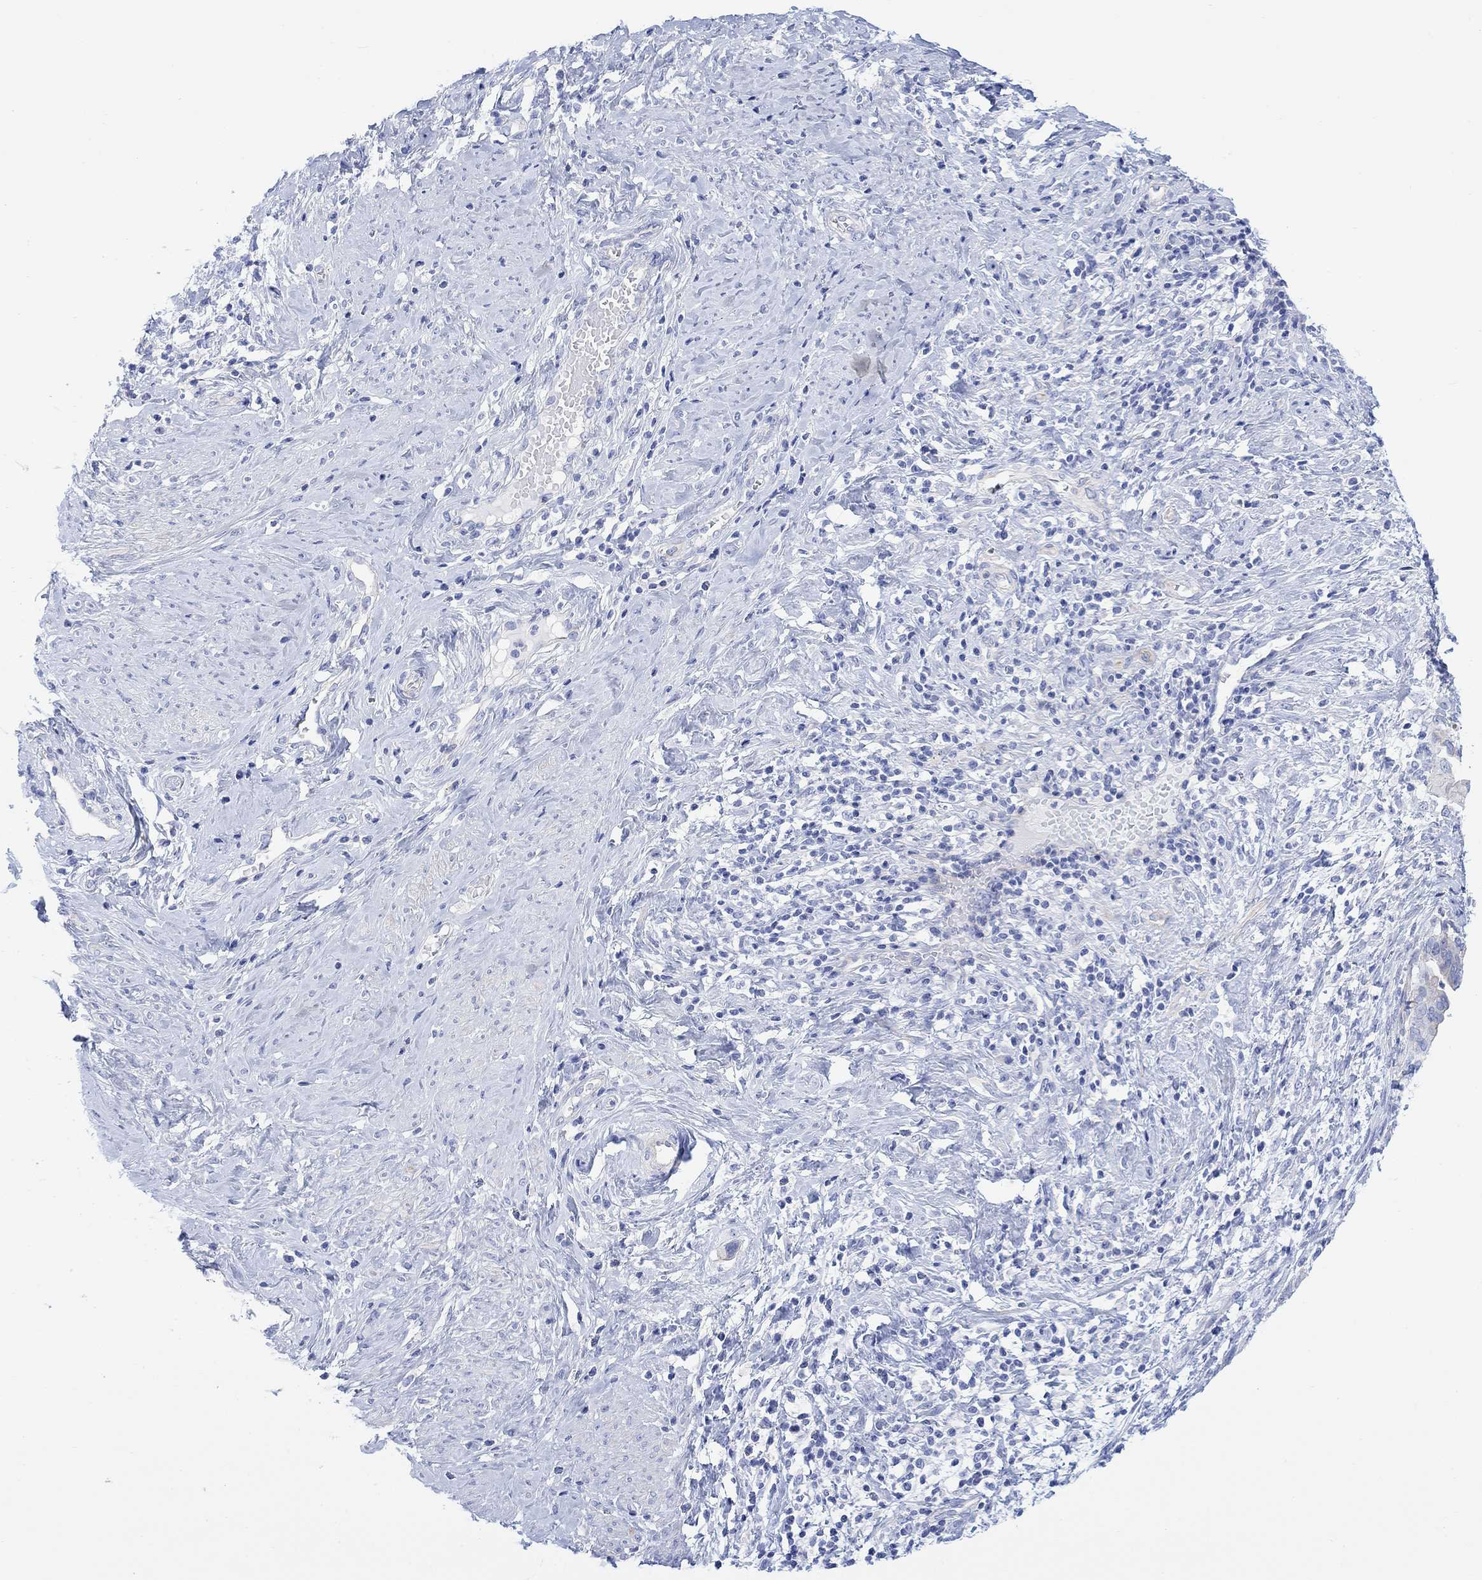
{"staining": {"intensity": "negative", "quantity": "none", "location": "none"}, "tissue": "cervical cancer", "cell_type": "Tumor cells", "image_type": "cancer", "snomed": [{"axis": "morphology", "description": "Adenocarcinoma, NOS"}, {"axis": "topography", "description": "Cervix"}], "caption": "This image is of cervical cancer stained with IHC to label a protein in brown with the nuclei are counter-stained blue. There is no expression in tumor cells.", "gene": "TLDC2", "patient": {"sex": "female", "age": 42}}